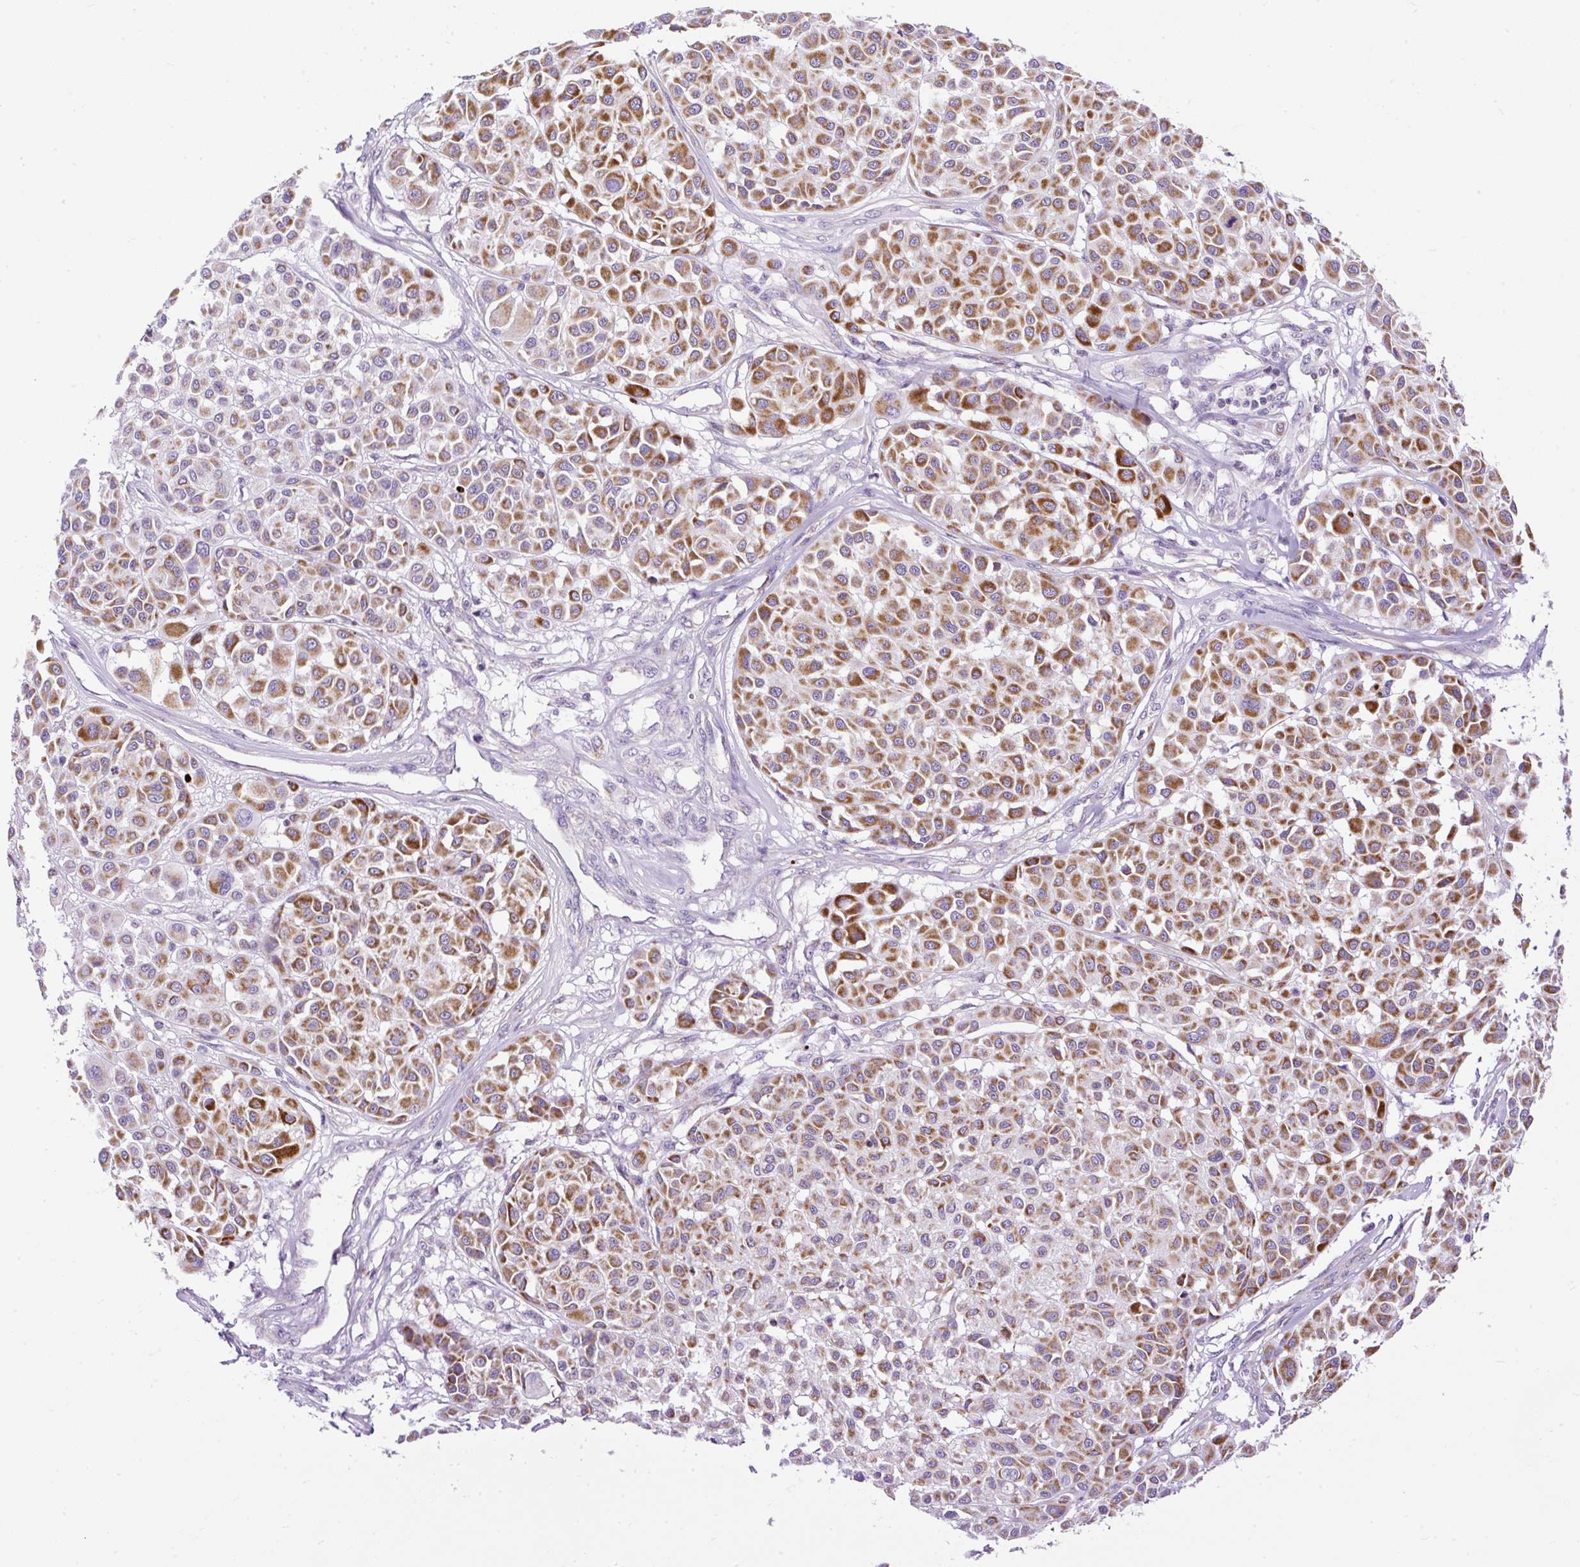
{"staining": {"intensity": "moderate", "quantity": ">75%", "location": "cytoplasmic/membranous"}, "tissue": "melanoma", "cell_type": "Tumor cells", "image_type": "cancer", "snomed": [{"axis": "morphology", "description": "Malignant melanoma, Metastatic site"}, {"axis": "topography", "description": "Soft tissue"}], "caption": "Melanoma stained with a protein marker demonstrates moderate staining in tumor cells.", "gene": "FMC1", "patient": {"sex": "male", "age": 41}}